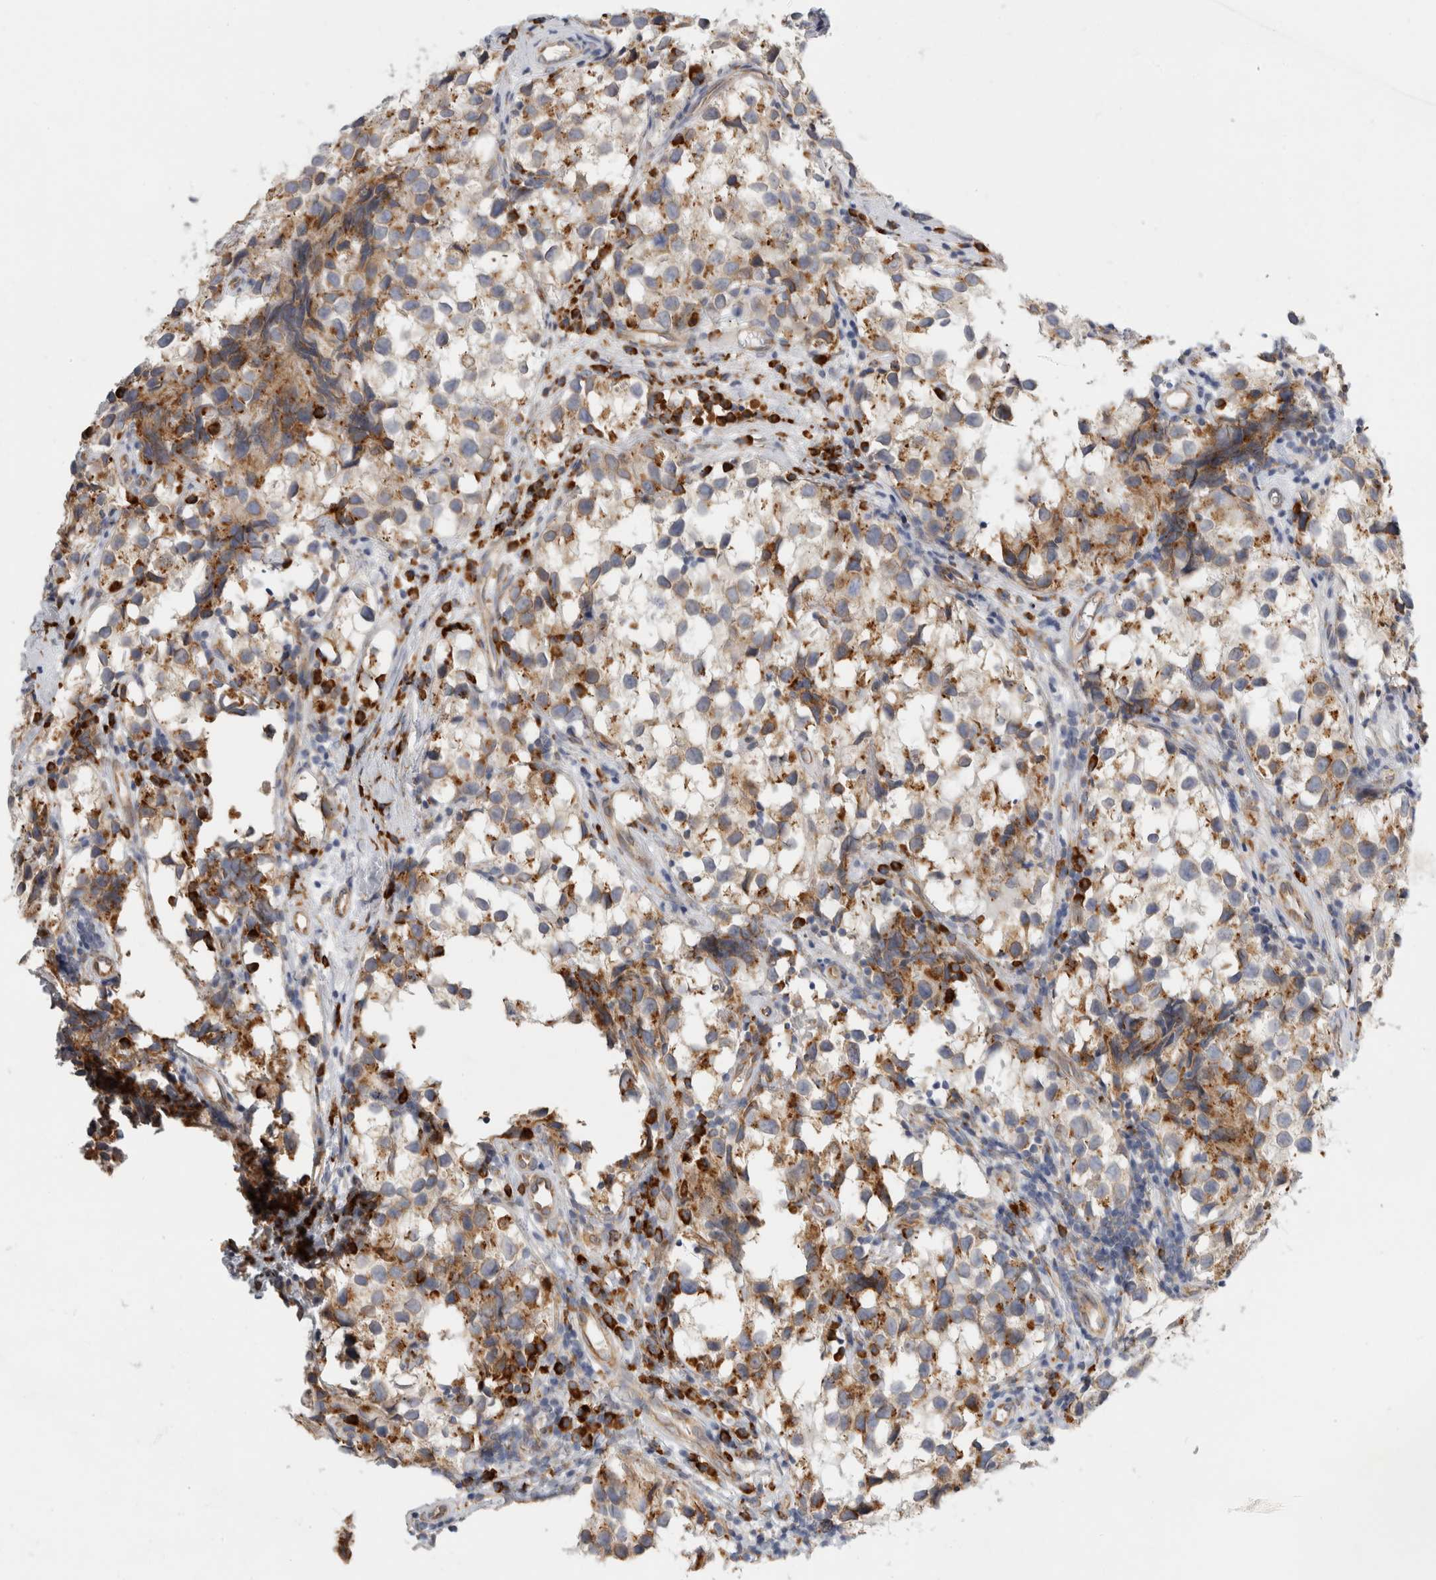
{"staining": {"intensity": "weak", "quantity": ">75%", "location": "cytoplasmic/membranous"}, "tissue": "testis cancer", "cell_type": "Tumor cells", "image_type": "cancer", "snomed": [{"axis": "morphology", "description": "Seminoma, NOS"}, {"axis": "topography", "description": "Testis"}], "caption": "The histopathology image exhibits a brown stain indicating the presence of a protein in the cytoplasmic/membranous of tumor cells in testis cancer. (Stains: DAB in brown, nuclei in blue, Microscopy: brightfield microscopy at high magnification).", "gene": "RPN2", "patient": {"sex": "male", "age": 39}}